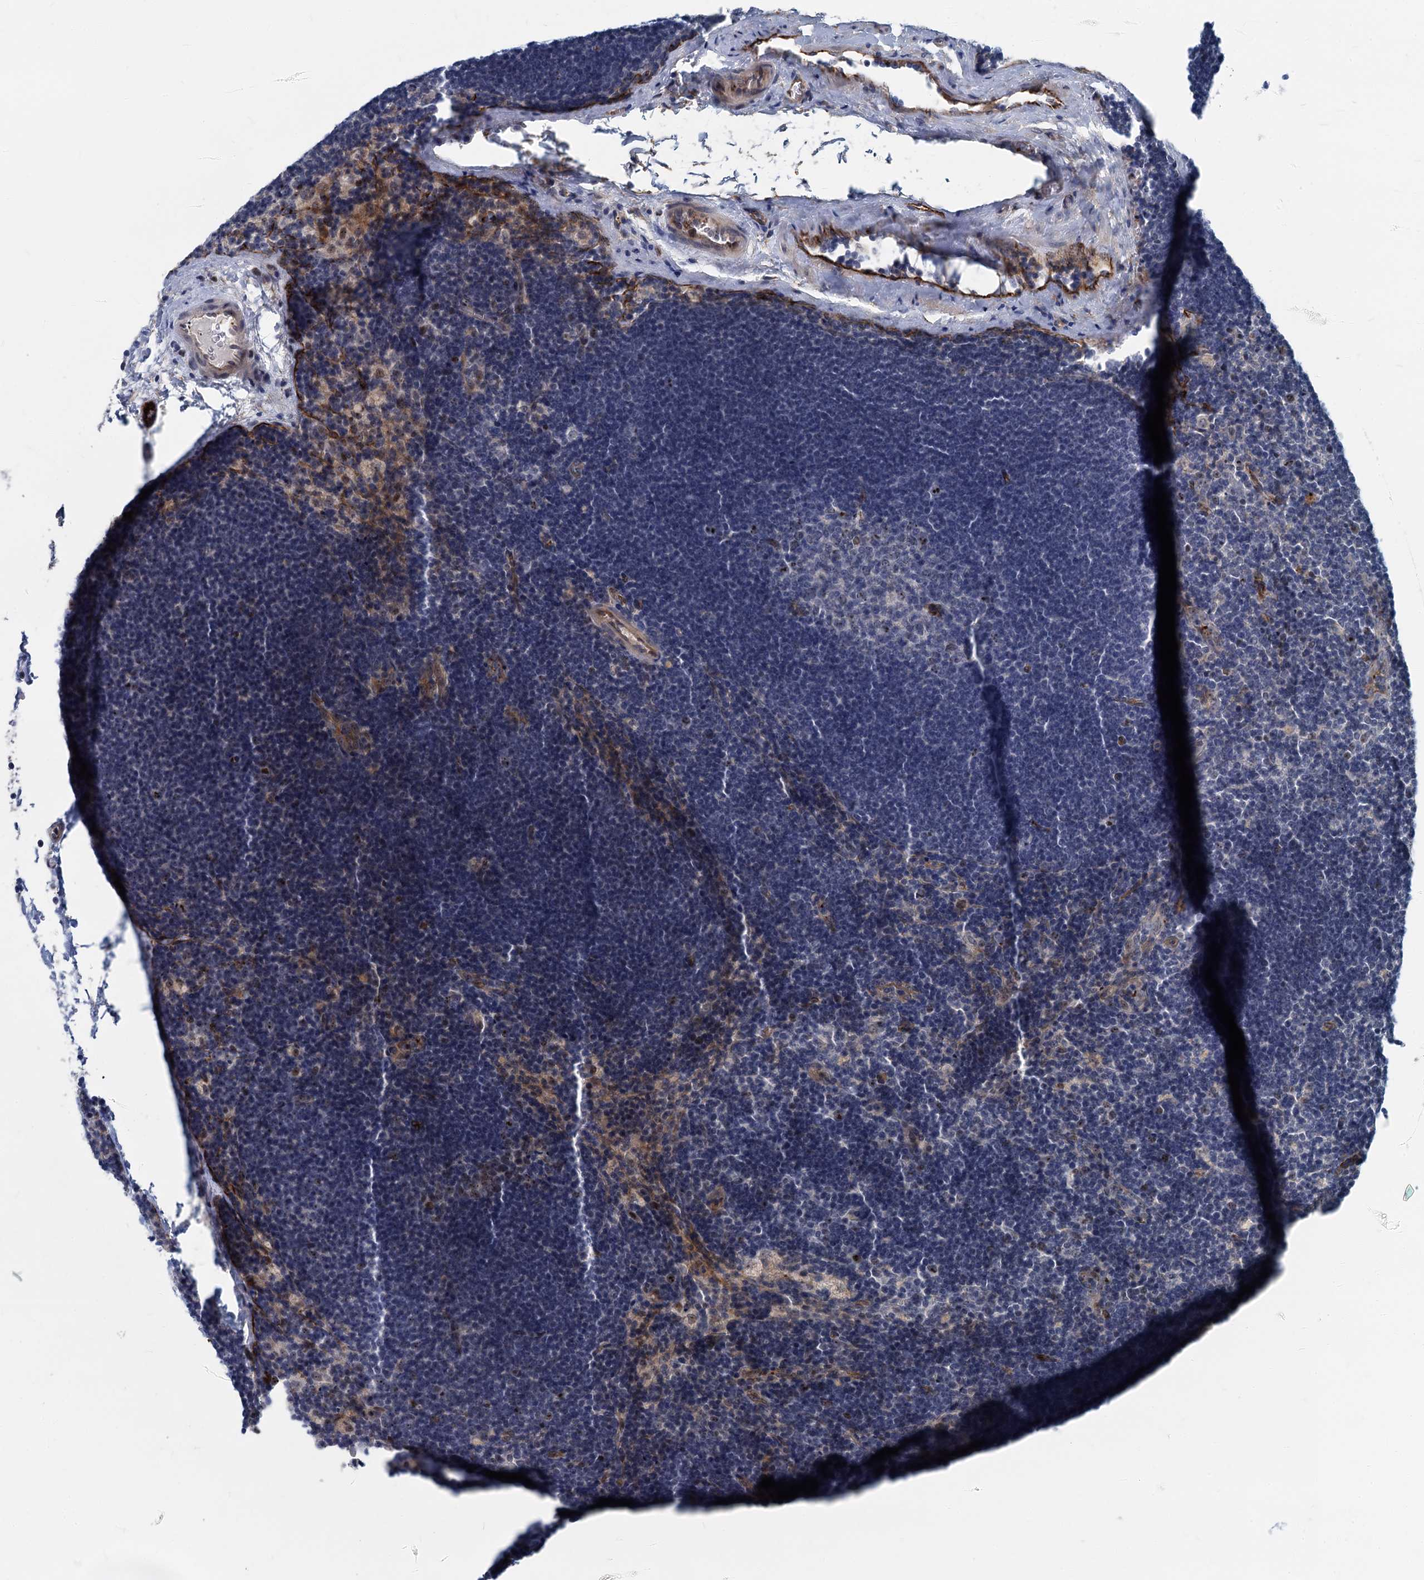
{"staining": {"intensity": "negative", "quantity": "none", "location": "none"}, "tissue": "lymph node", "cell_type": "Germinal center cells", "image_type": "normal", "snomed": [{"axis": "morphology", "description": "Normal tissue, NOS"}, {"axis": "topography", "description": "Lymph node"}], "caption": "Immunohistochemistry (IHC) of benign lymph node exhibits no staining in germinal center cells. (Stains: DAB (3,3'-diaminobenzidine) immunohistochemistry (IHC) with hematoxylin counter stain, Microscopy: brightfield microscopy at high magnification).", "gene": "ASXL3", "patient": {"sex": "male", "age": 24}}